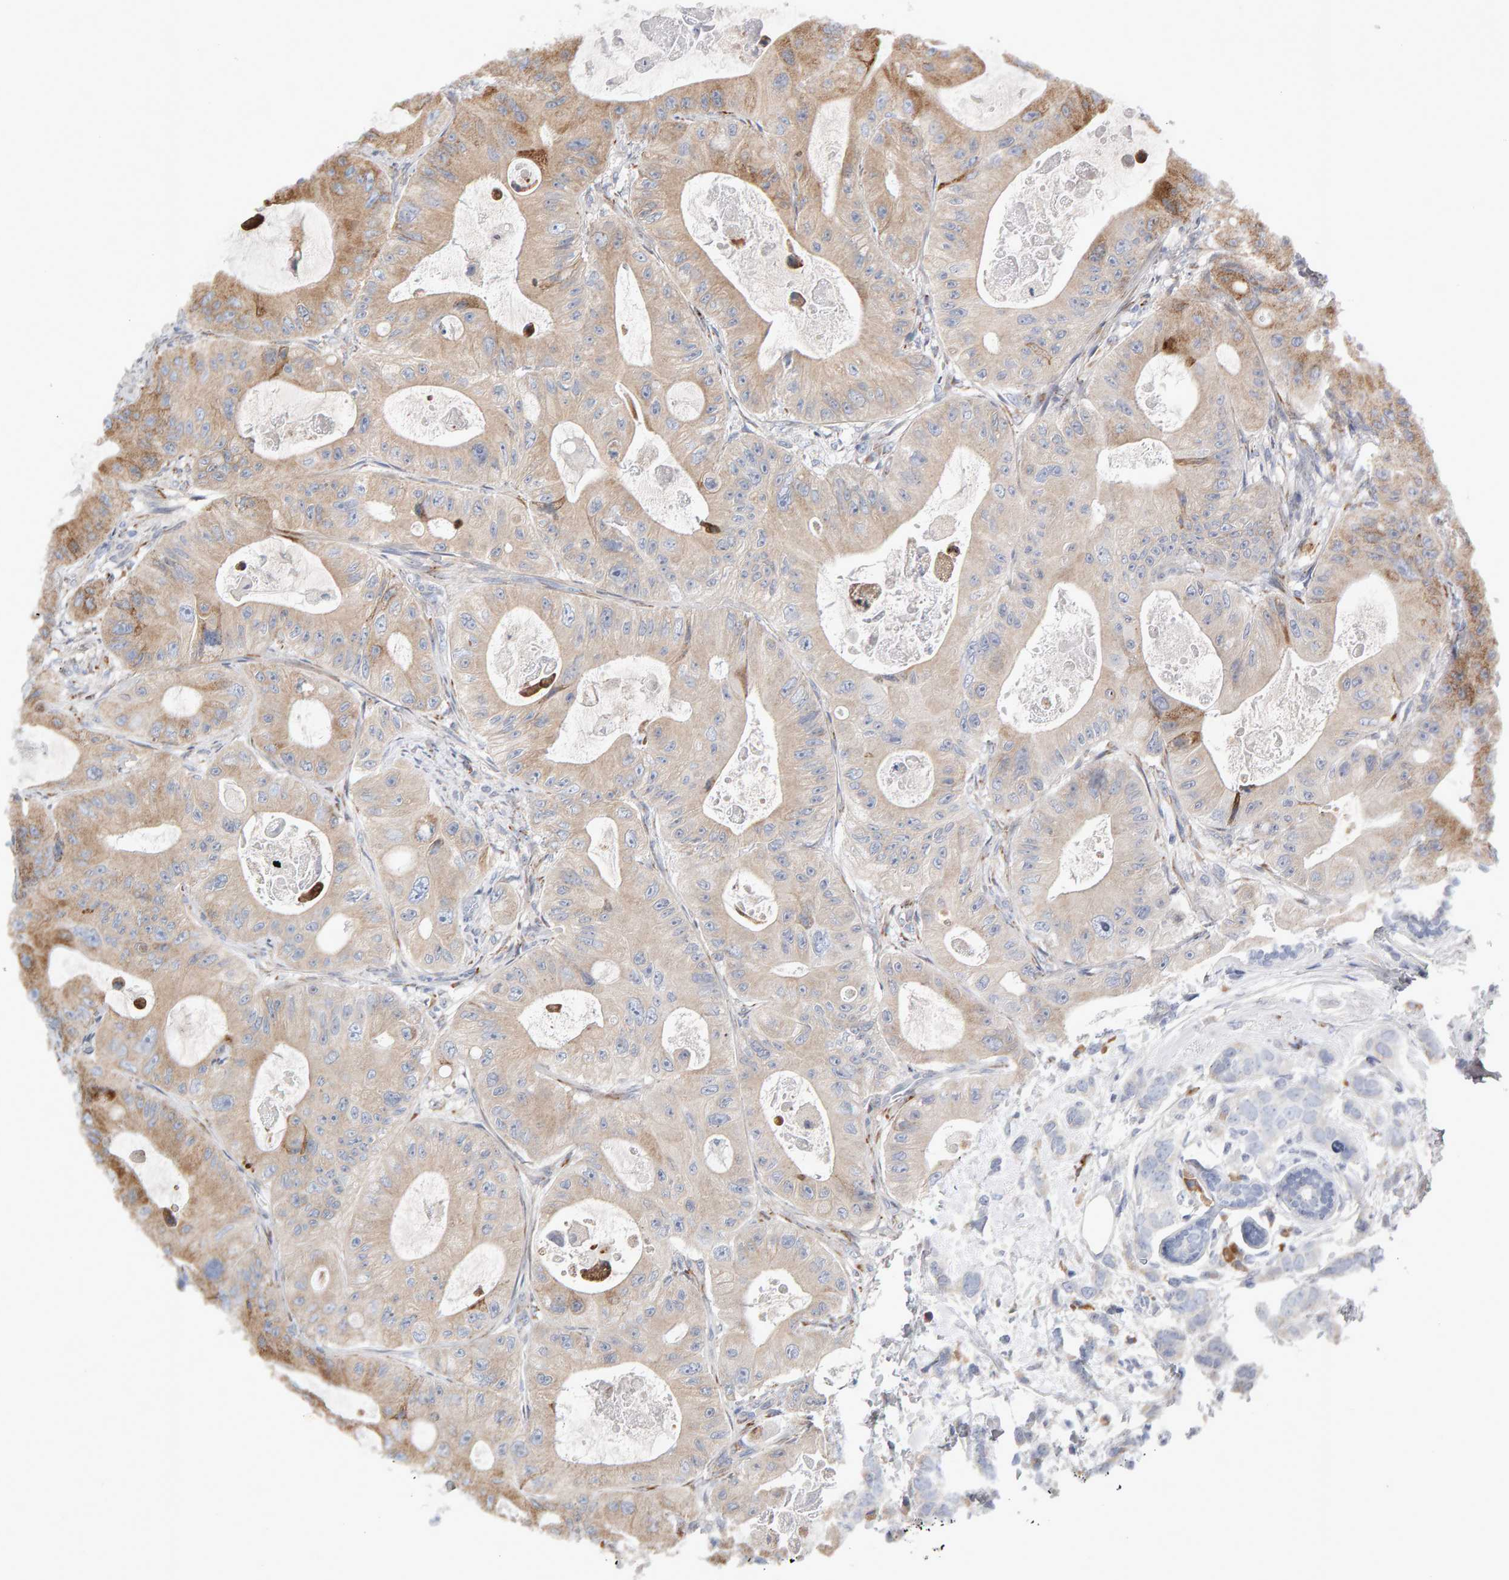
{"staining": {"intensity": "moderate", "quantity": "25%-75%", "location": "cytoplasmic/membranous"}, "tissue": "colorectal cancer", "cell_type": "Tumor cells", "image_type": "cancer", "snomed": [{"axis": "morphology", "description": "Adenocarcinoma, NOS"}, {"axis": "topography", "description": "Colon"}], "caption": "High-power microscopy captured an IHC micrograph of colorectal adenocarcinoma, revealing moderate cytoplasmic/membranous positivity in about 25%-75% of tumor cells. (Stains: DAB in brown, nuclei in blue, Microscopy: brightfield microscopy at high magnification).", "gene": "ENGASE", "patient": {"sex": "female", "age": 46}}